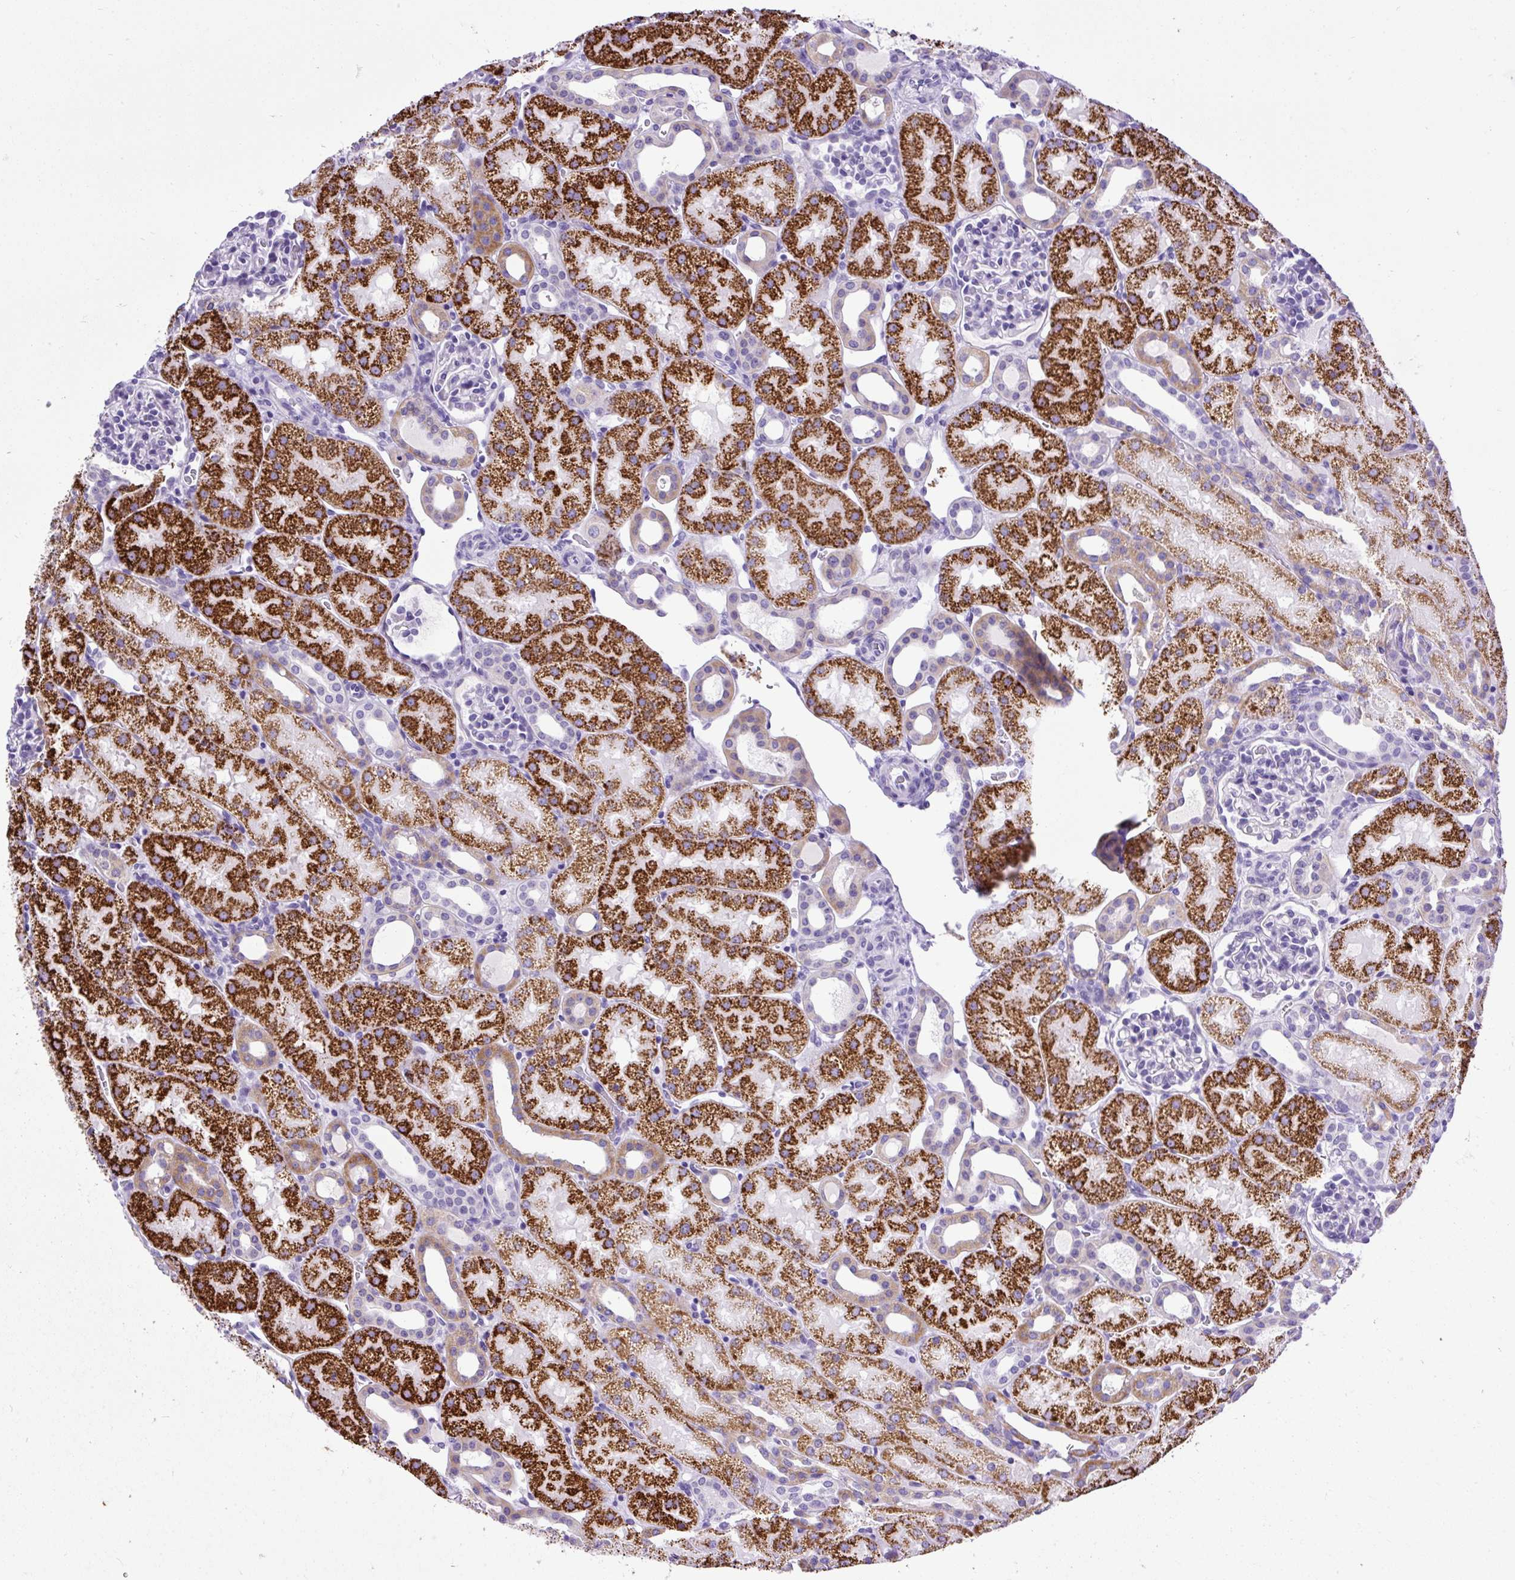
{"staining": {"intensity": "negative", "quantity": "none", "location": "none"}, "tissue": "kidney", "cell_type": "Cells in glomeruli", "image_type": "normal", "snomed": [{"axis": "morphology", "description": "Normal tissue, NOS"}, {"axis": "topography", "description": "Kidney"}], "caption": "Immunohistochemistry (IHC) photomicrograph of benign human kidney stained for a protein (brown), which reveals no expression in cells in glomeruli. (DAB (3,3'-diaminobenzidine) immunohistochemistry (IHC), high magnification).", "gene": "ZNF256", "patient": {"sex": "male", "age": 2}}